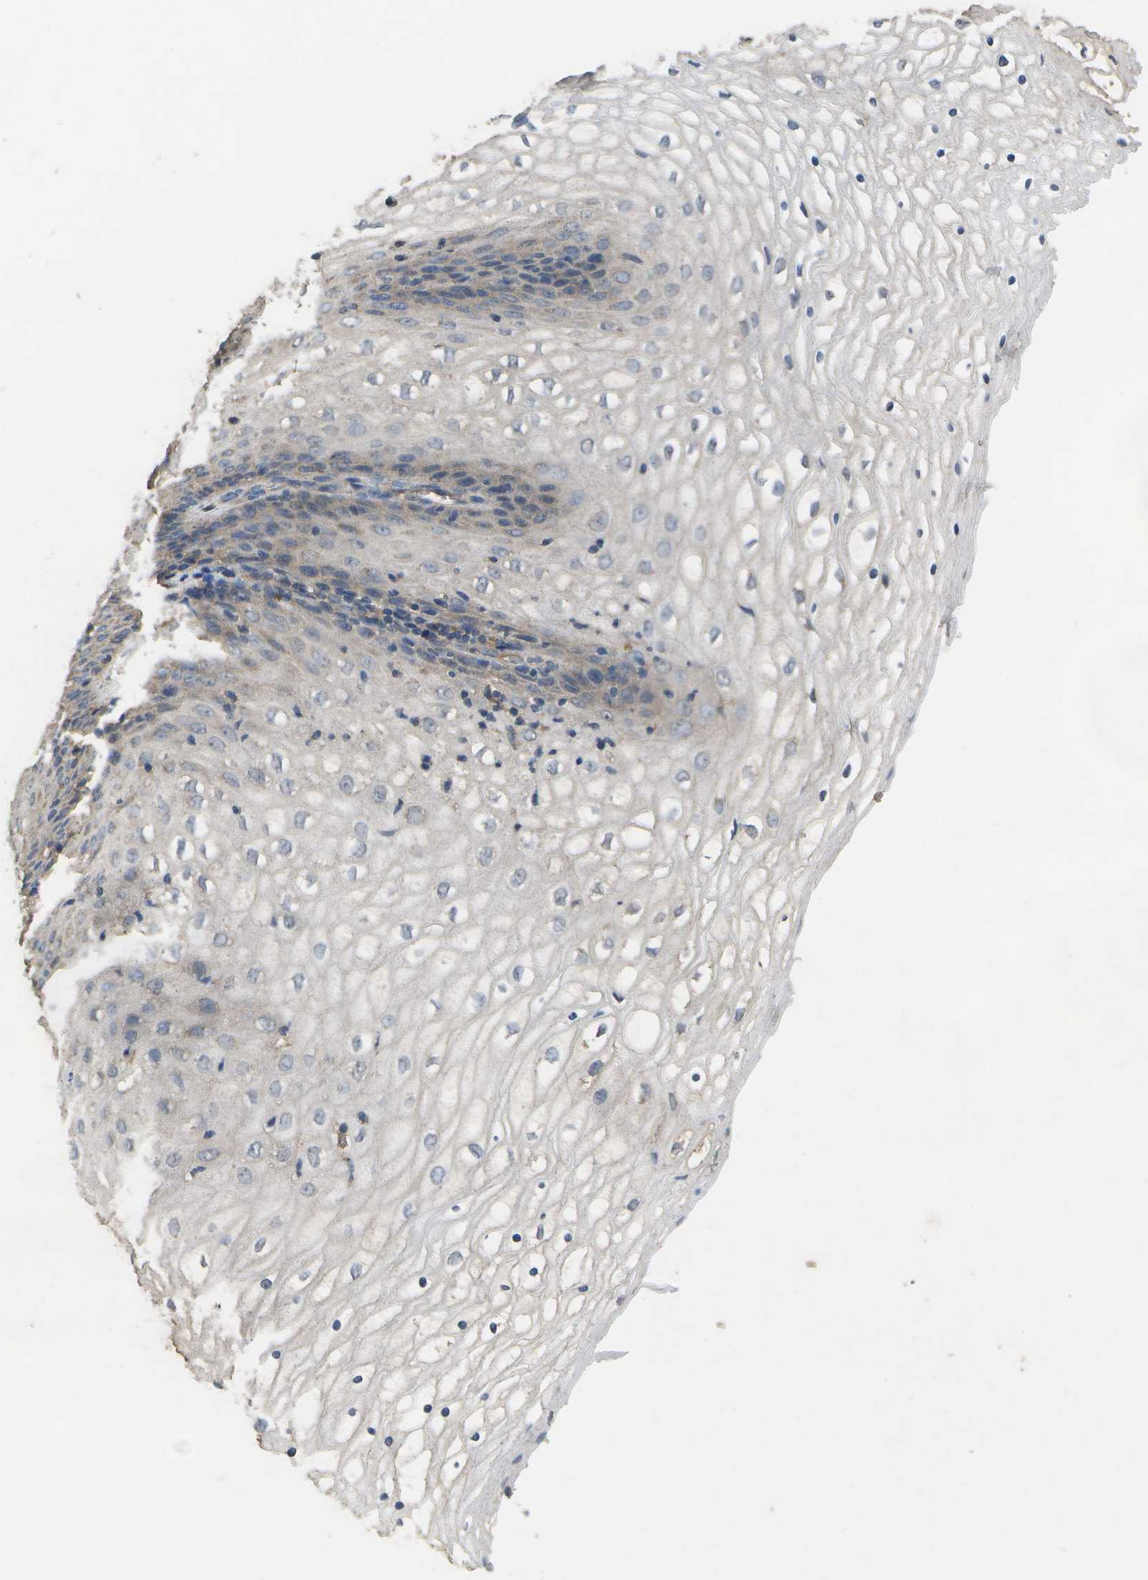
{"staining": {"intensity": "negative", "quantity": "none", "location": "none"}, "tissue": "vagina", "cell_type": "Squamous epithelial cells", "image_type": "normal", "snomed": [{"axis": "morphology", "description": "Normal tissue, NOS"}, {"axis": "topography", "description": "Vagina"}], "caption": "Immunohistochemical staining of unremarkable human vagina displays no significant staining in squamous epithelial cells. (Stains: DAB (3,3'-diaminobenzidine) immunohistochemistry (IHC) with hematoxylin counter stain, Microscopy: brightfield microscopy at high magnification).", "gene": "SACS", "patient": {"sex": "female", "age": 34}}